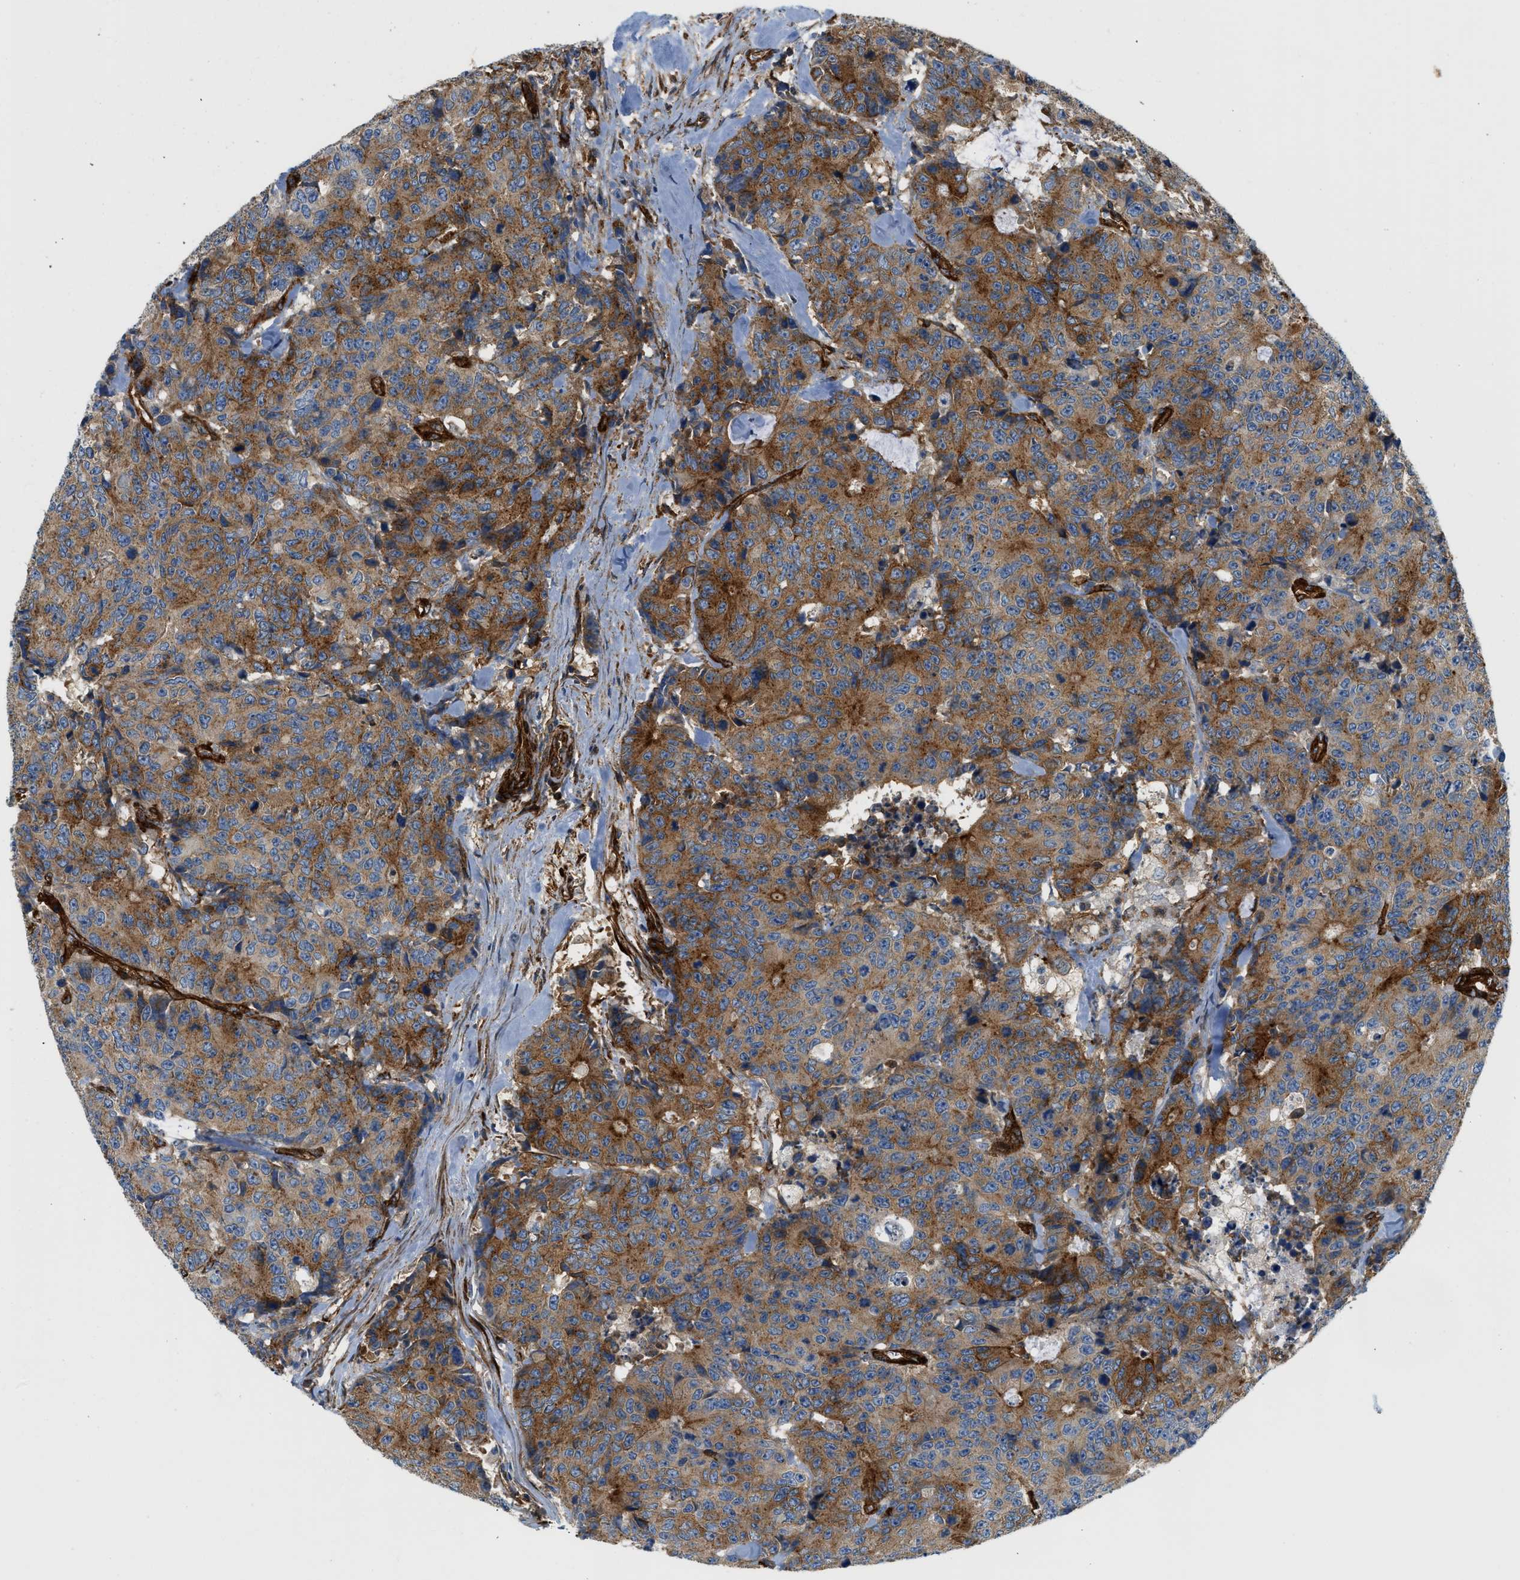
{"staining": {"intensity": "moderate", "quantity": ">75%", "location": "cytoplasmic/membranous"}, "tissue": "colorectal cancer", "cell_type": "Tumor cells", "image_type": "cancer", "snomed": [{"axis": "morphology", "description": "Adenocarcinoma, NOS"}, {"axis": "topography", "description": "Colon"}], "caption": "Immunohistochemistry (IHC) image of neoplastic tissue: human colorectal cancer stained using IHC displays medium levels of moderate protein expression localized specifically in the cytoplasmic/membranous of tumor cells, appearing as a cytoplasmic/membranous brown color.", "gene": "HIP1", "patient": {"sex": "female", "age": 86}}